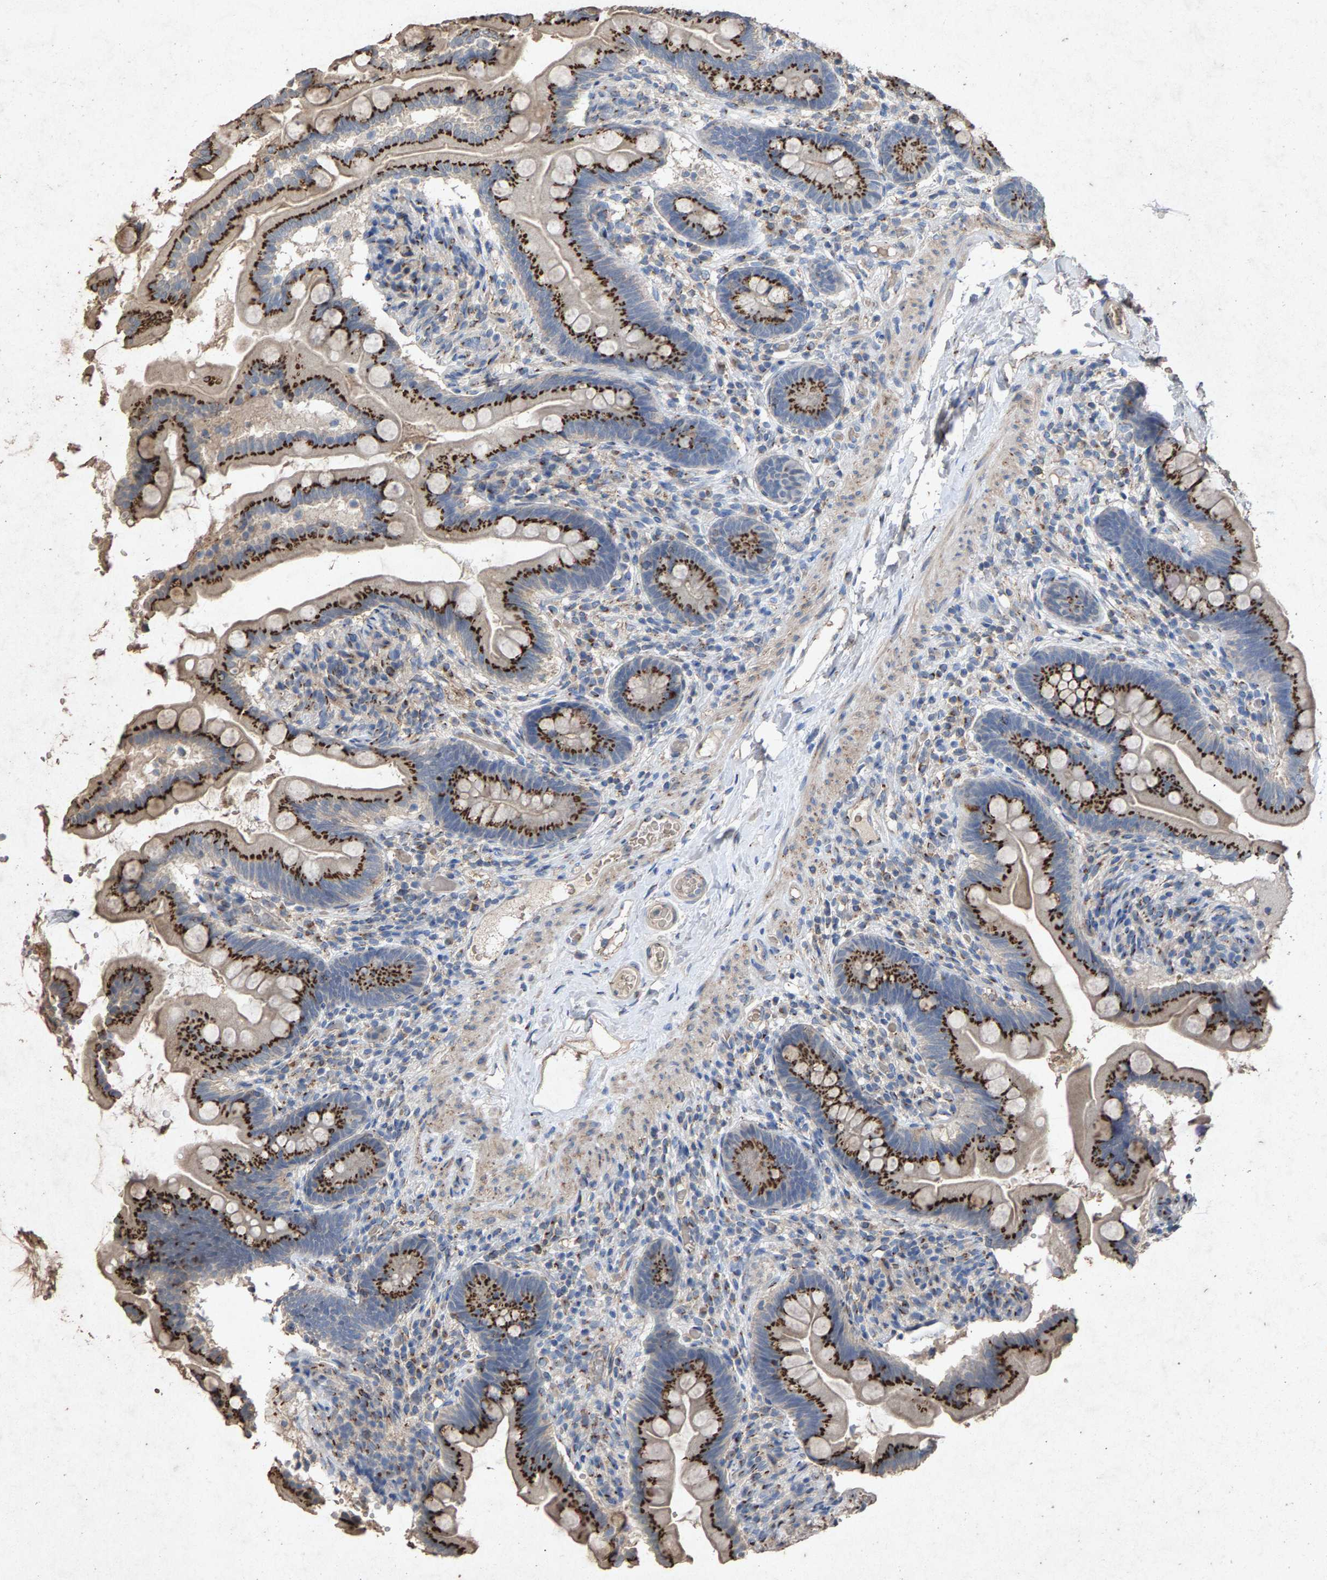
{"staining": {"intensity": "strong", "quantity": ">75%", "location": "cytoplasmic/membranous"}, "tissue": "small intestine", "cell_type": "Glandular cells", "image_type": "normal", "snomed": [{"axis": "morphology", "description": "Normal tissue, NOS"}, {"axis": "topography", "description": "Small intestine"}], "caption": "Small intestine stained for a protein (brown) reveals strong cytoplasmic/membranous positive positivity in approximately >75% of glandular cells.", "gene": "MAN2A1", "patient": {"sex": "female", "age": 56}}